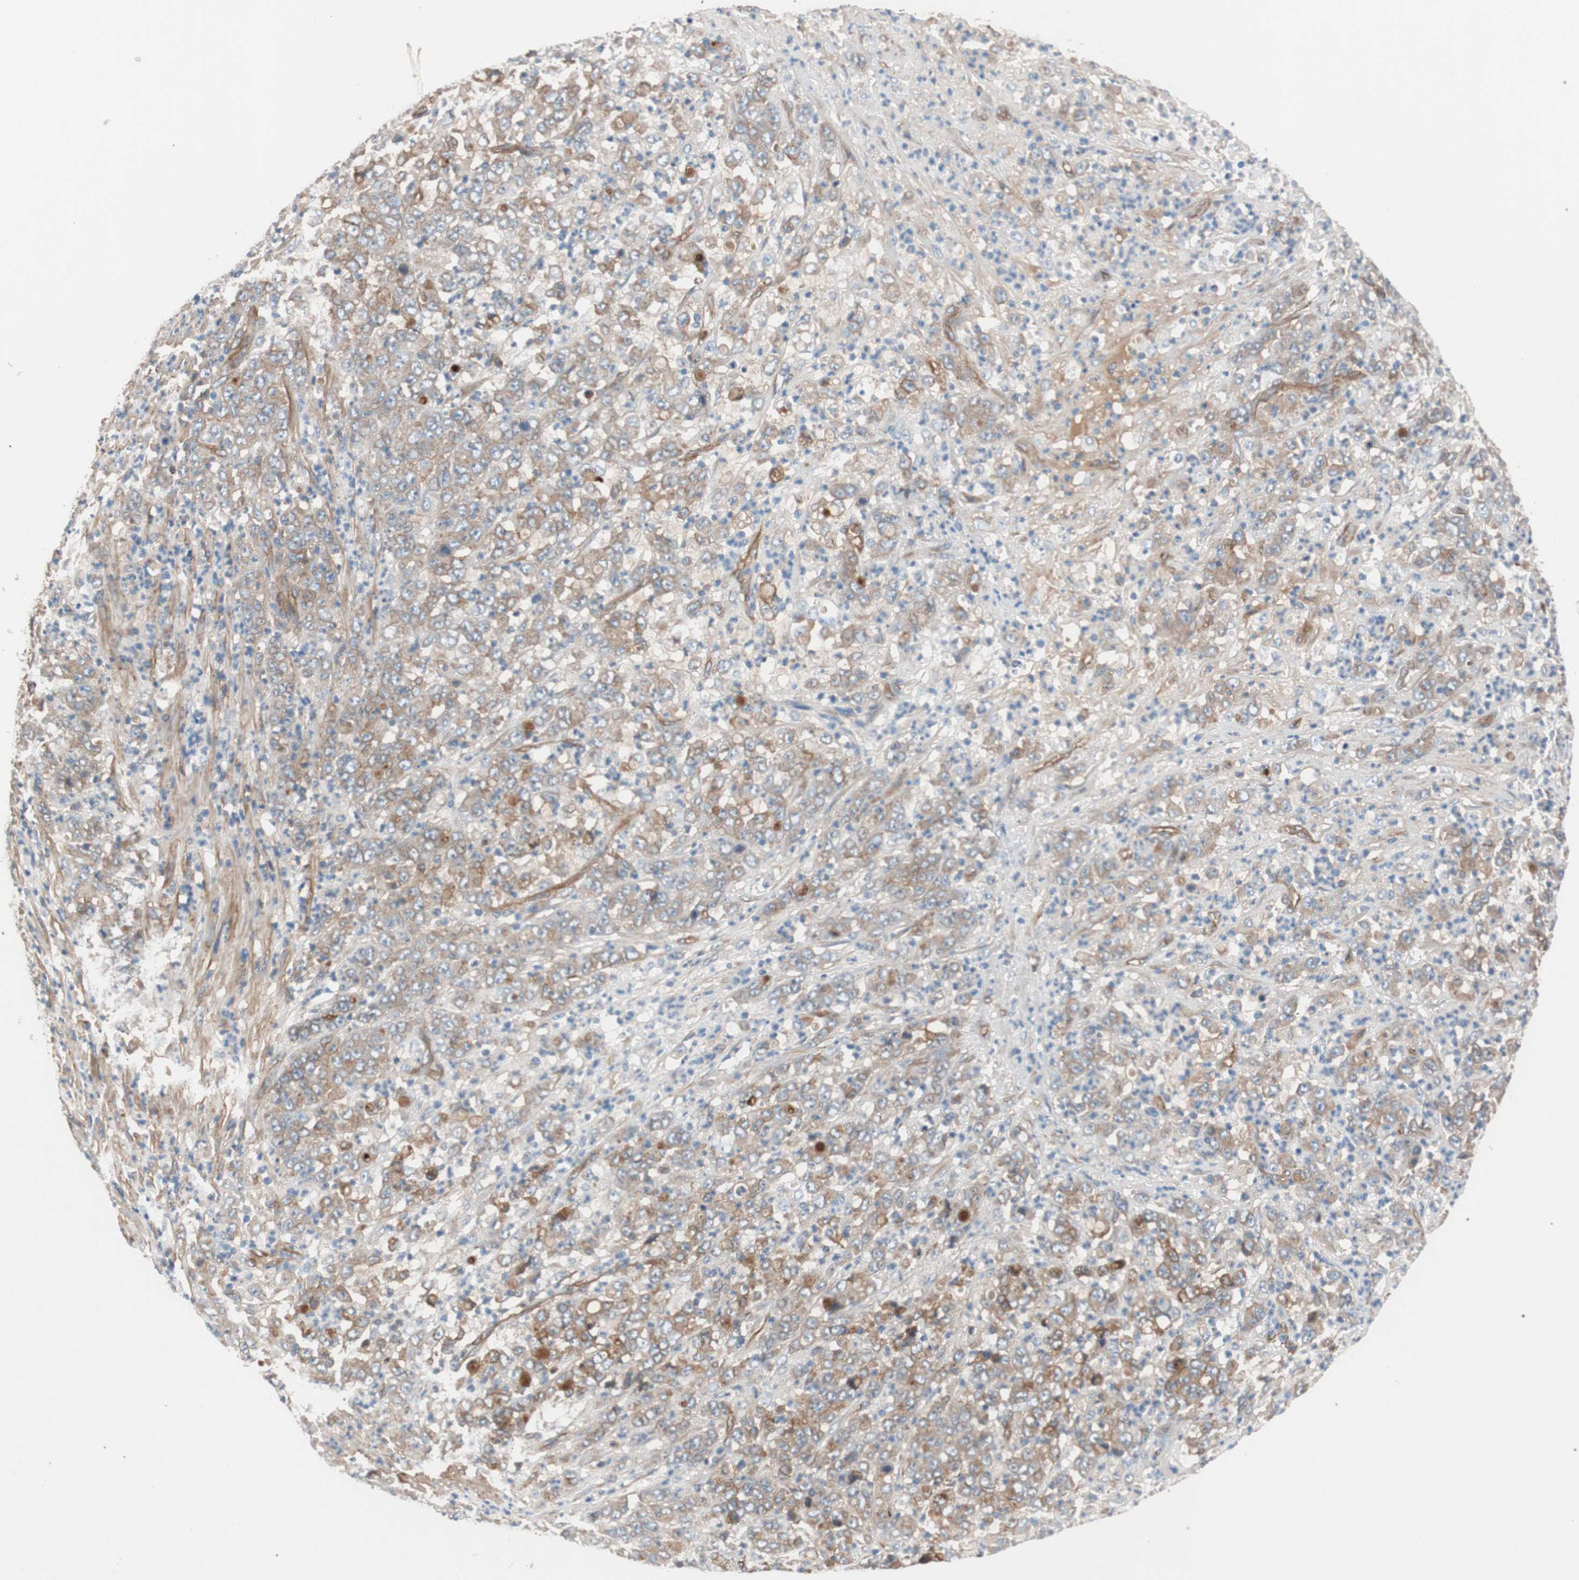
{"staining": {"intensity": "weak", "quantity": "25%-75%", "location": "cytoplasmic/membranous"}, "tissue": "stomach cancer", "cell_type": "Tumor cells", "image_type": "cancer", "snomed": [{"axis": "morphology", "description": "Adenocarcinoma, NOS"}, {"axis": "topography", "description": "Stomach, lower"}], "caption": "A low amount of weak cytoplasmic/membranous expression is appreciated in approximately 25%-75% of tumor cells in stomach cancer (adenocarcinoma) tissue.", "gene": "SPINT1", "patient": {"sex": "female", "age": 71}}